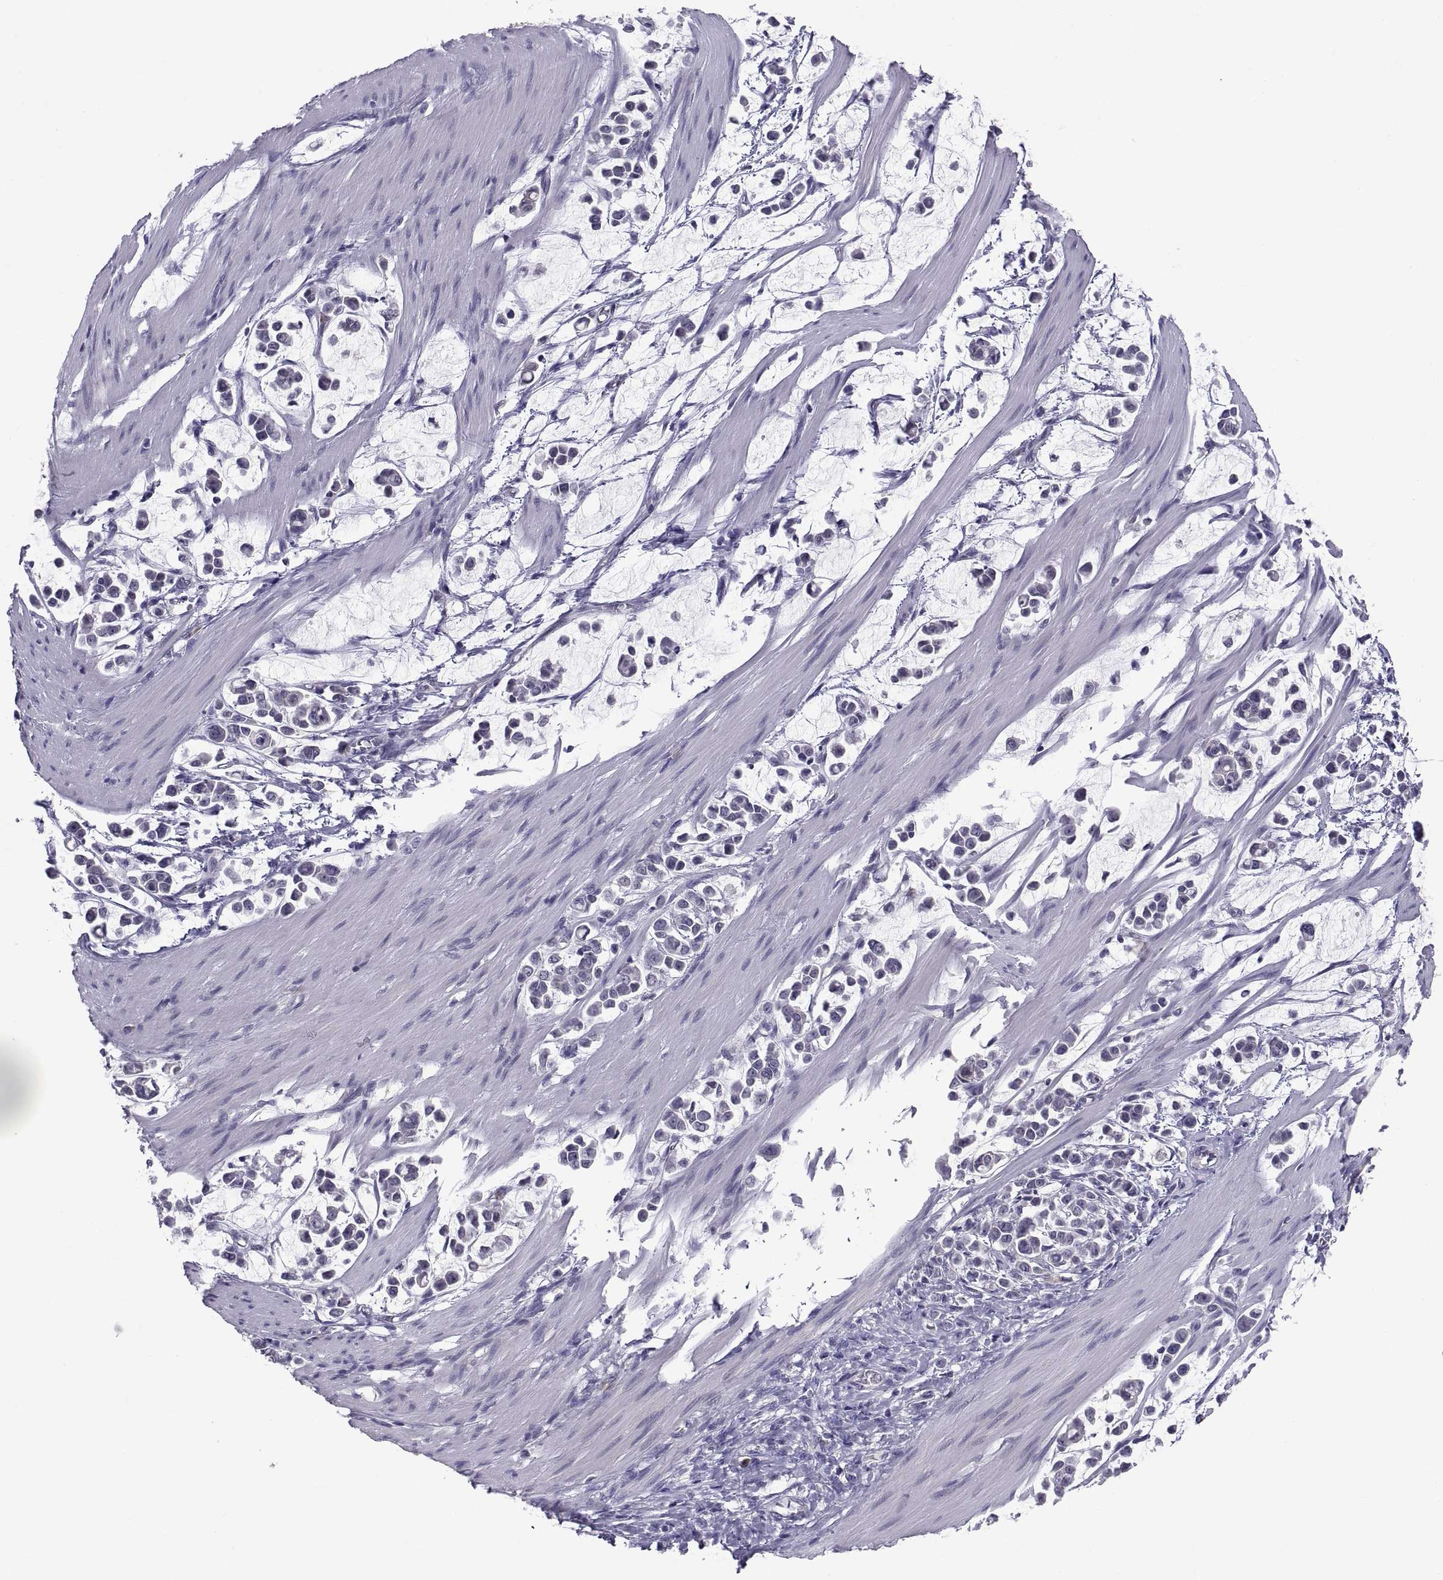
{"staining": {"intensity": "negative", "quantity": "none", "location": "none"}, "tissue": "stomach cancer", "cell_type": "Tumor cells", "image_type": "cancer", "snomed": [{"axis": "morphology", "description": "Adenocarcinoma, NOS"}, {"axis": "topography", "description": "Stomach"}], "caption": "This micrograph is of stomach cancer stained with immunohistochemistry (IHC) to label a protein in brown with the nuclei are counter-stained blue. There is no staining in tumor cells.", "gene": "PKP1", "patient": {"sex": "male", "age": 82}}